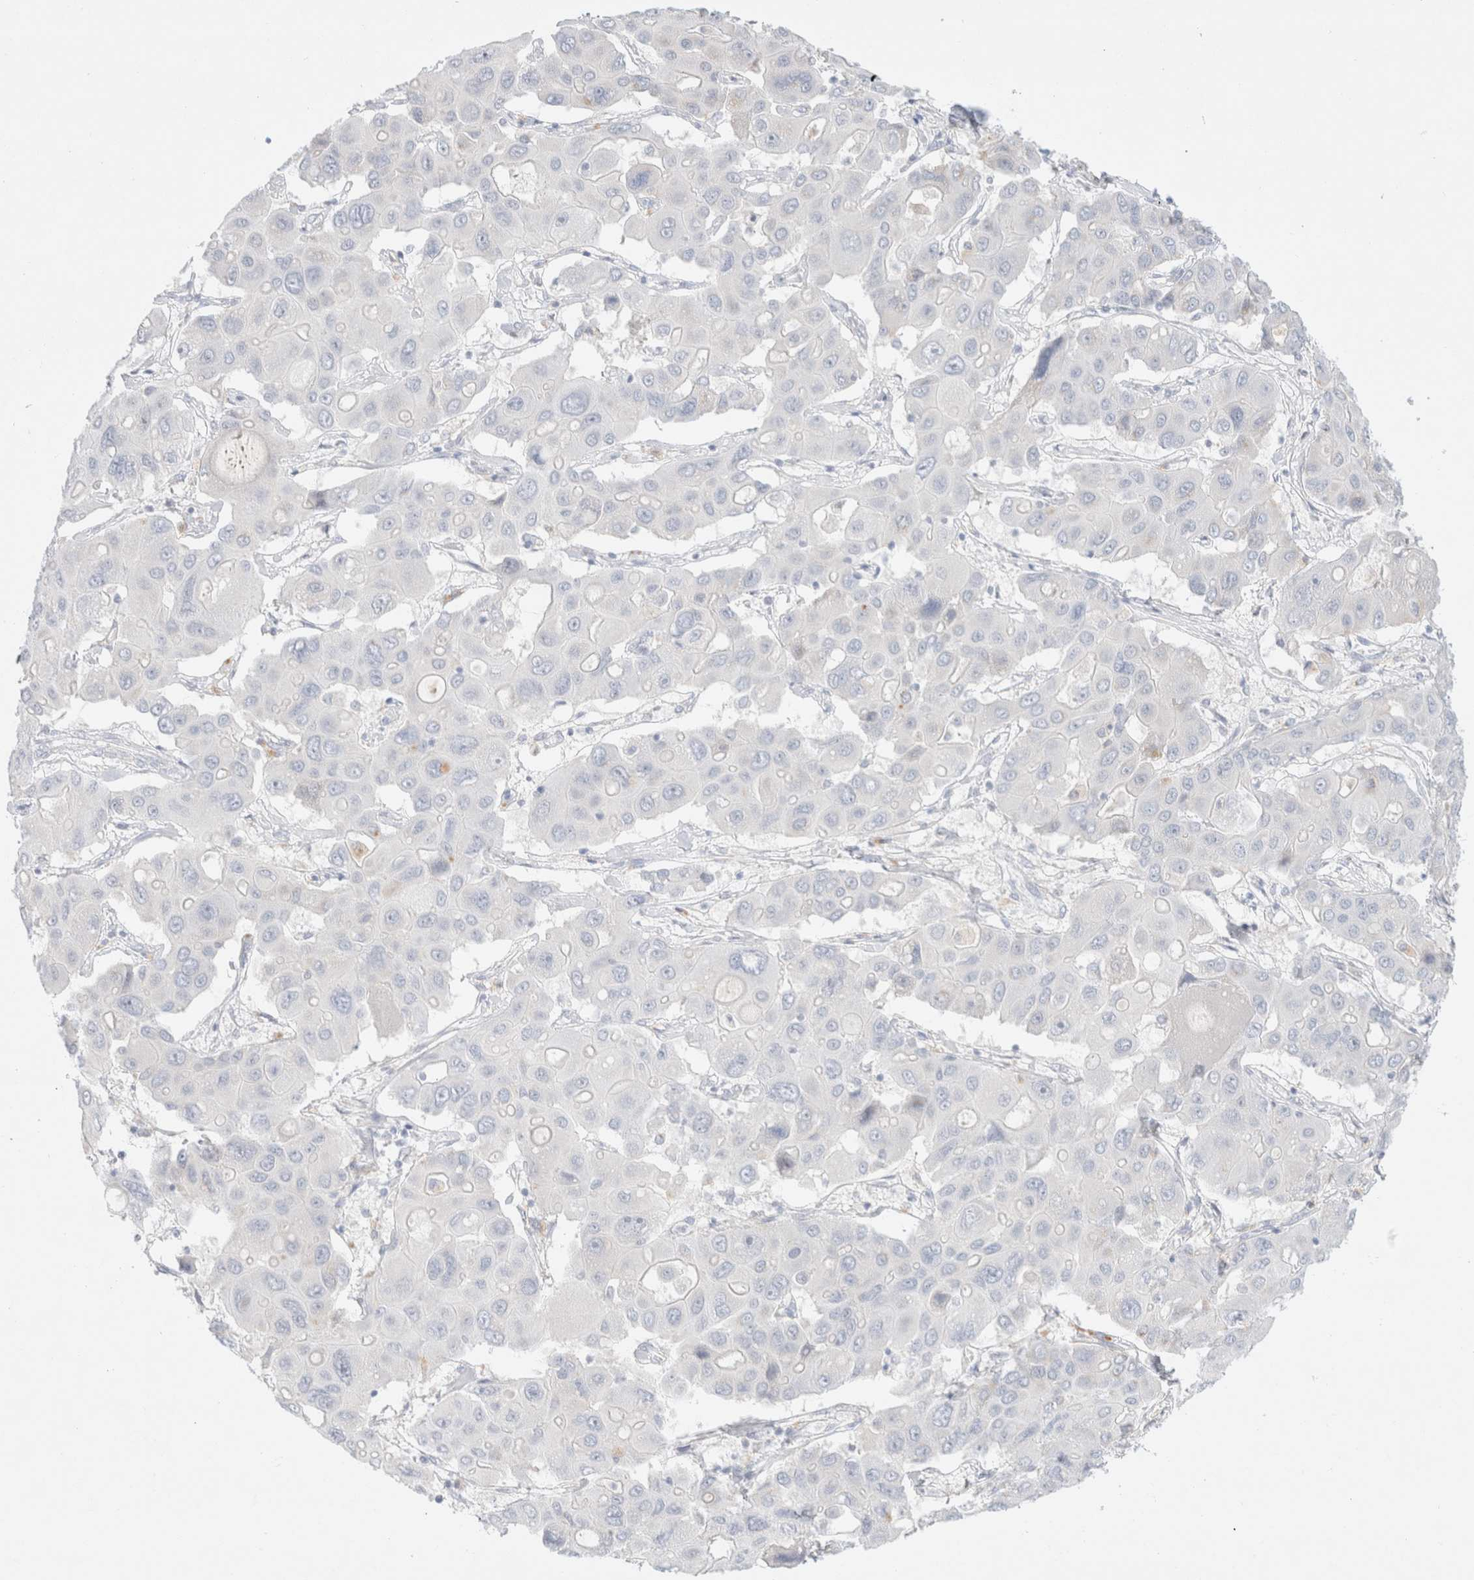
{"staining": {"intensity": "negative", "quantity": "none", "location": "none"}, "tissue": "liver cancer", "cell_type": "Tumor cells", "image_type": "cancer", "snomed": [{"axis": "morphology", "description": "Cholangiocarcinoma"}, {"axis": "topography", "description": "Liver"}], "caption": "Tumor cells are negative for protein expression in human liver cancer (cholangiocarcinoma). The staining was performed using DAB (3,3'-diaminobenzidine) to visualize the protein expression in brown, while the nuclei were stained in blue with hematoxylin (Magnification: 20x).", "gene": "CPQ", "patient": {"sex": "male", "age": 67}}